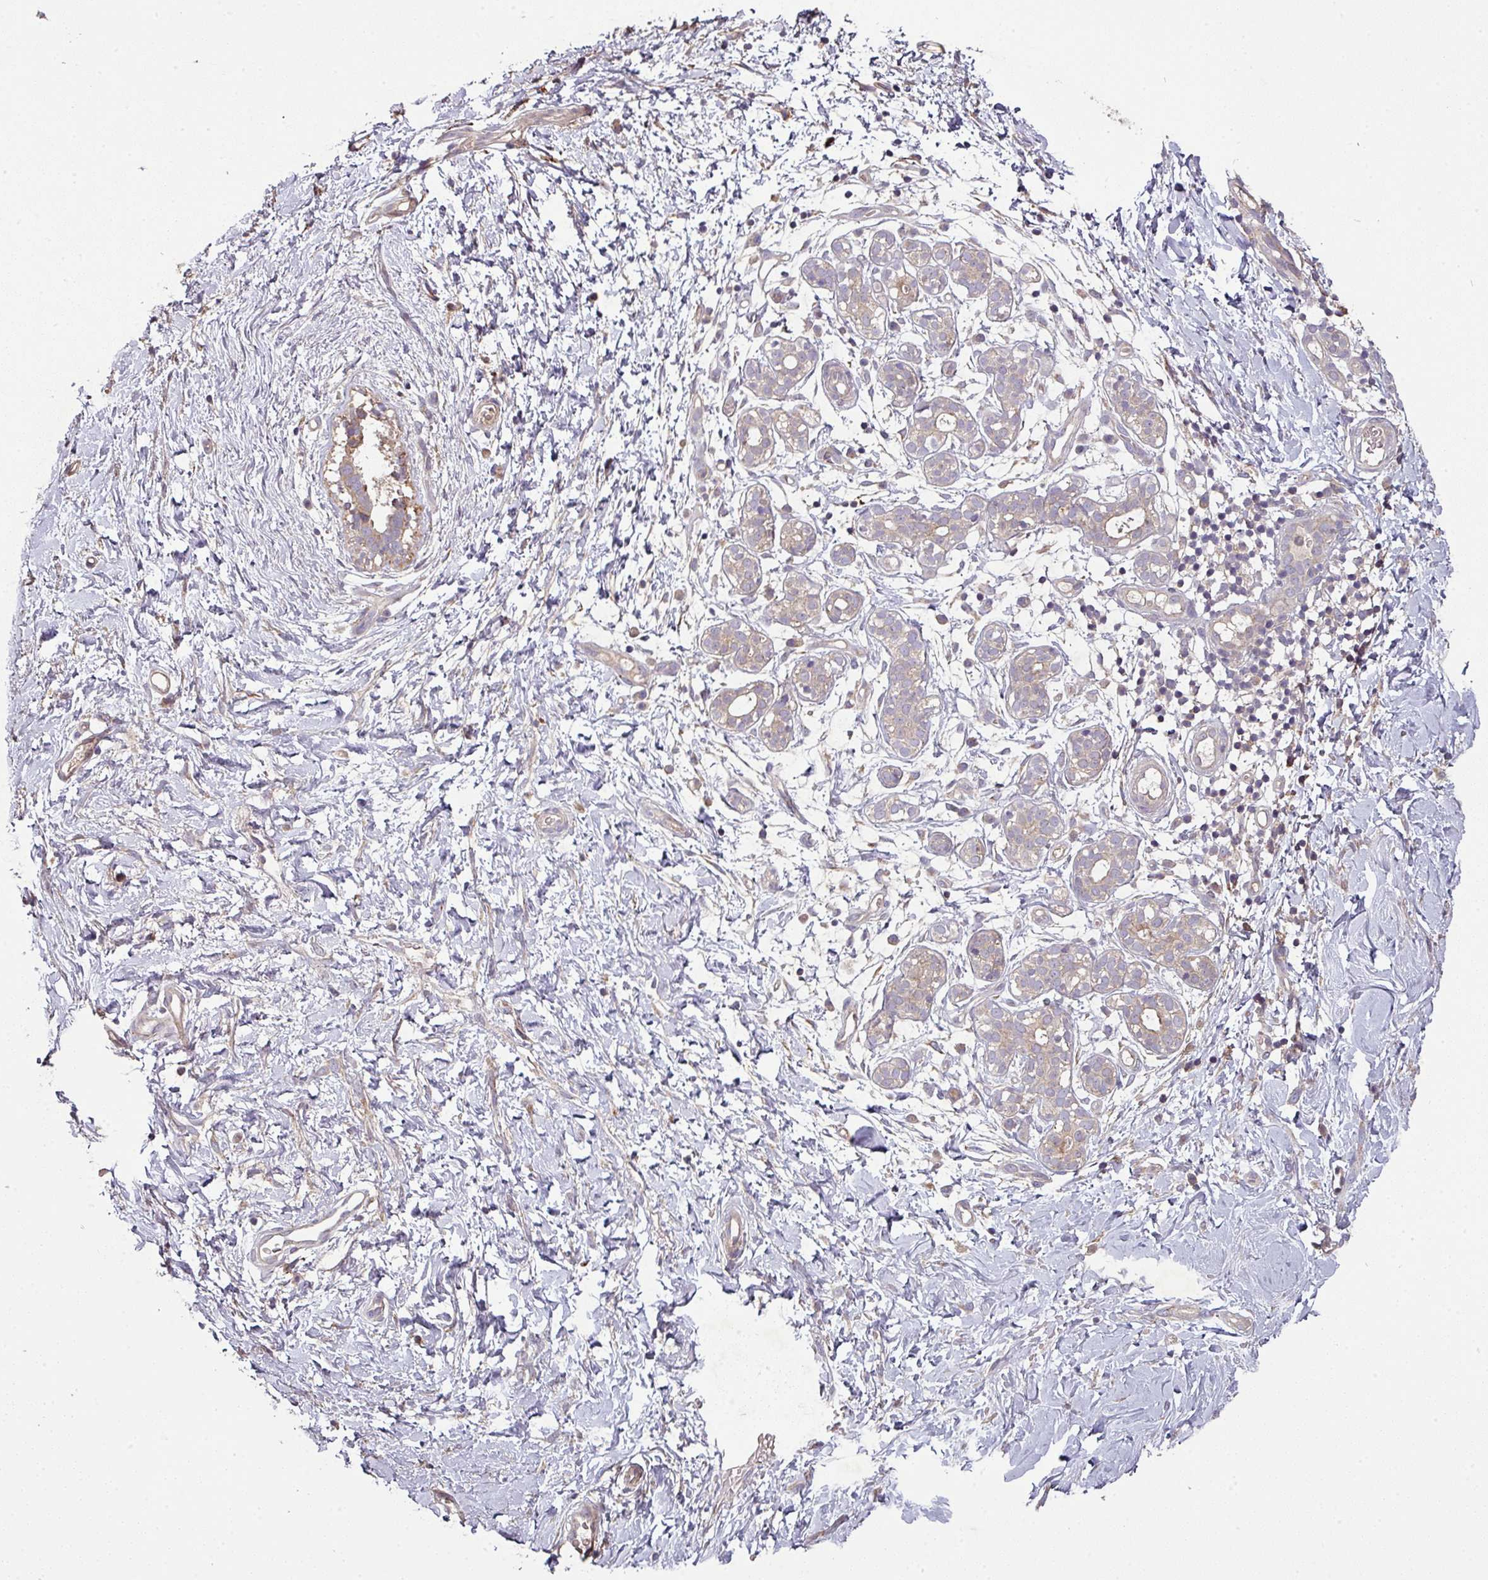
{"staining": {"intensity": "negative", "quantity": "none", "location": "none"}, "tissue": "breast", "cell_type": "Adipocytes", "image_type": "normal", "snomed": [{"axis": "morphology", "description": "Normal tissue, NOS"}, {"axis": "topography", "description": "Breast"}], "caption": "The image displays no significant positivity in adipocytes of breast.", "gene": "GSKIP", "patient": {"sex": "female", "age": 27}}